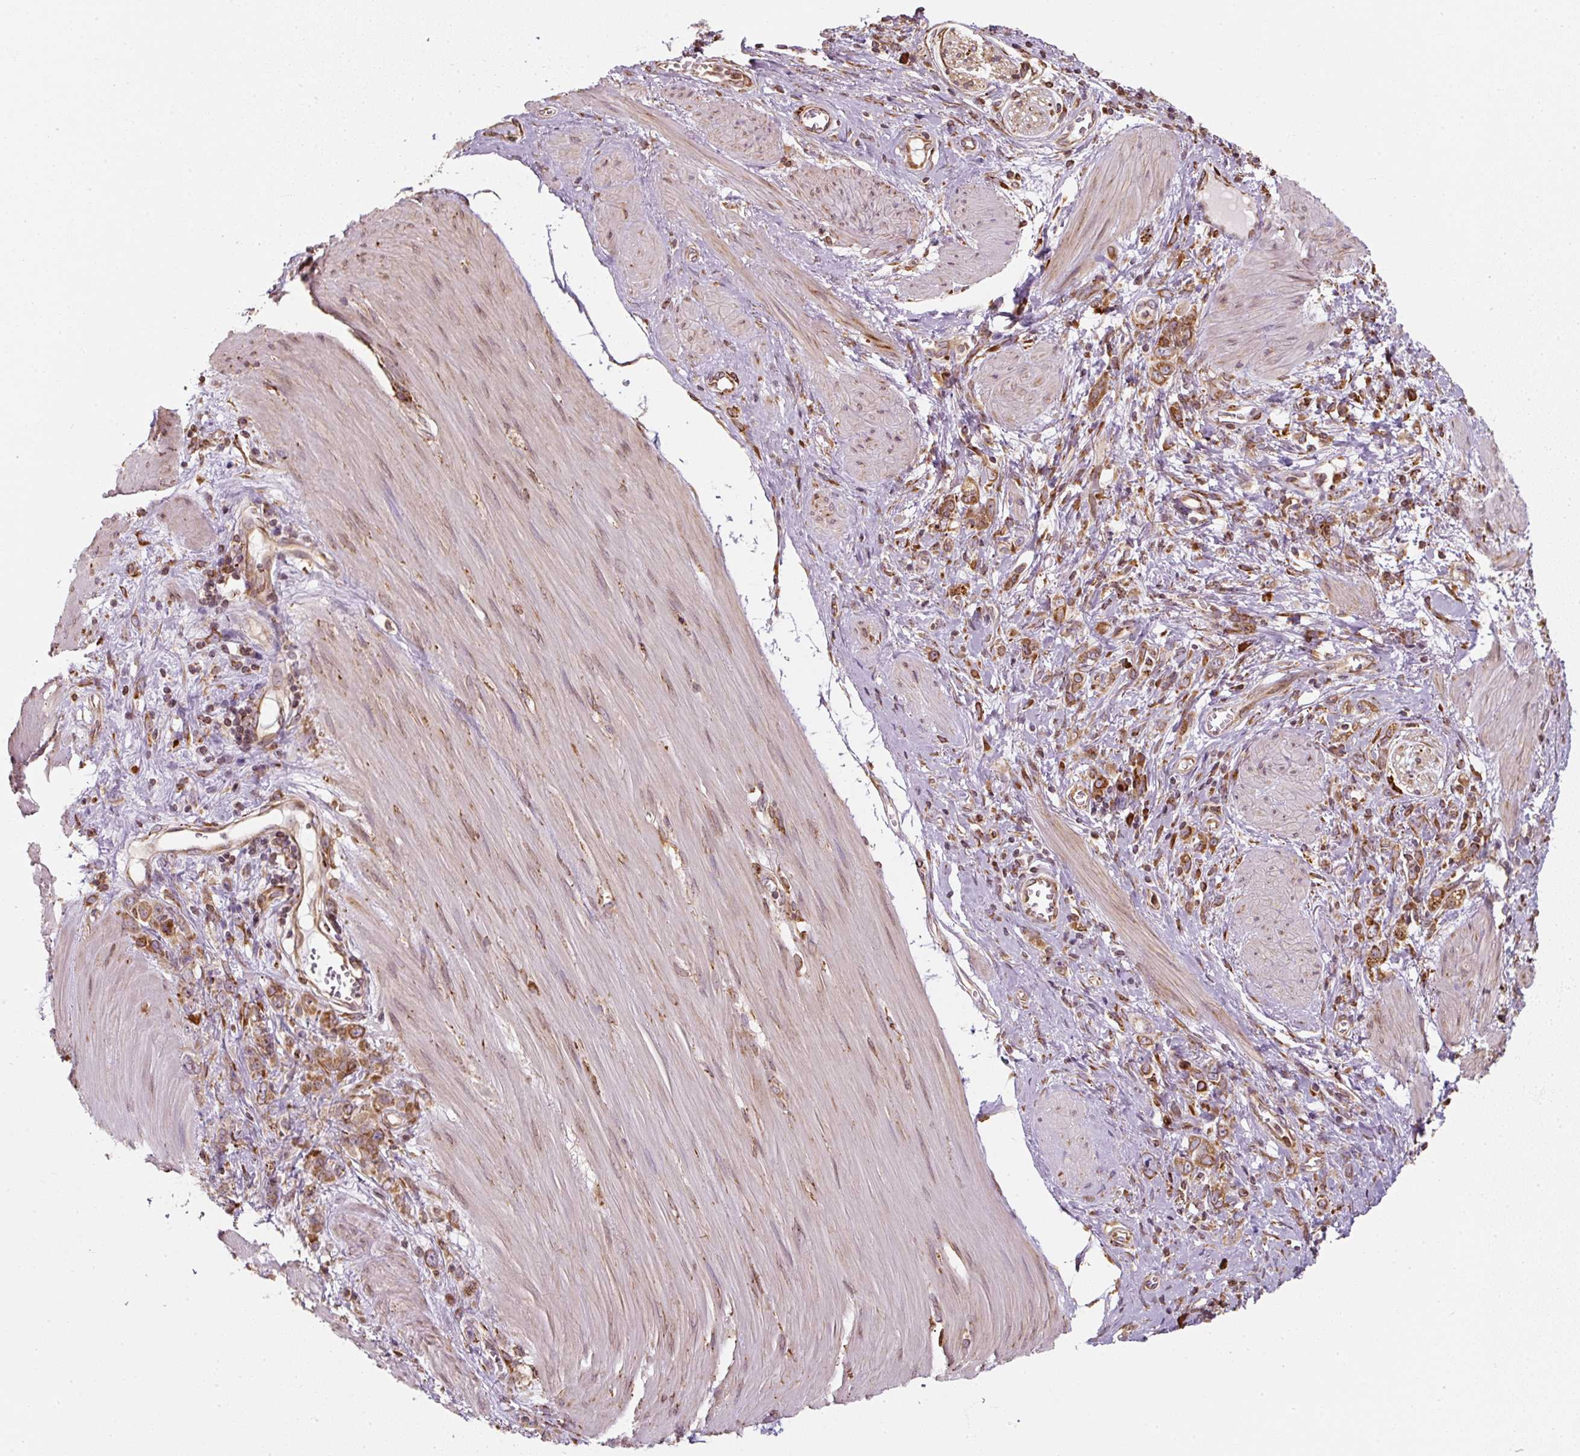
{"staining": {"intensity": "moderate", "quantity": ">75%", "location": "cytoplasmic/membranous"}, "tissue": "stomach cancer", "cell_type": "Tumor cells", "image_type": "cancer", "snomed": [{"axis": "morphology", "description": "Adenocarcinoma, NOS"}, {"axis": "topography", "description": "Stomach"}], "caption": "A brown stain labels moderate cytoplasmic/membranous staining of a protein in stomach cancer tumor cells.", "gene": "PRKCSH", "patient": {"sex": "female", "age": 76}}